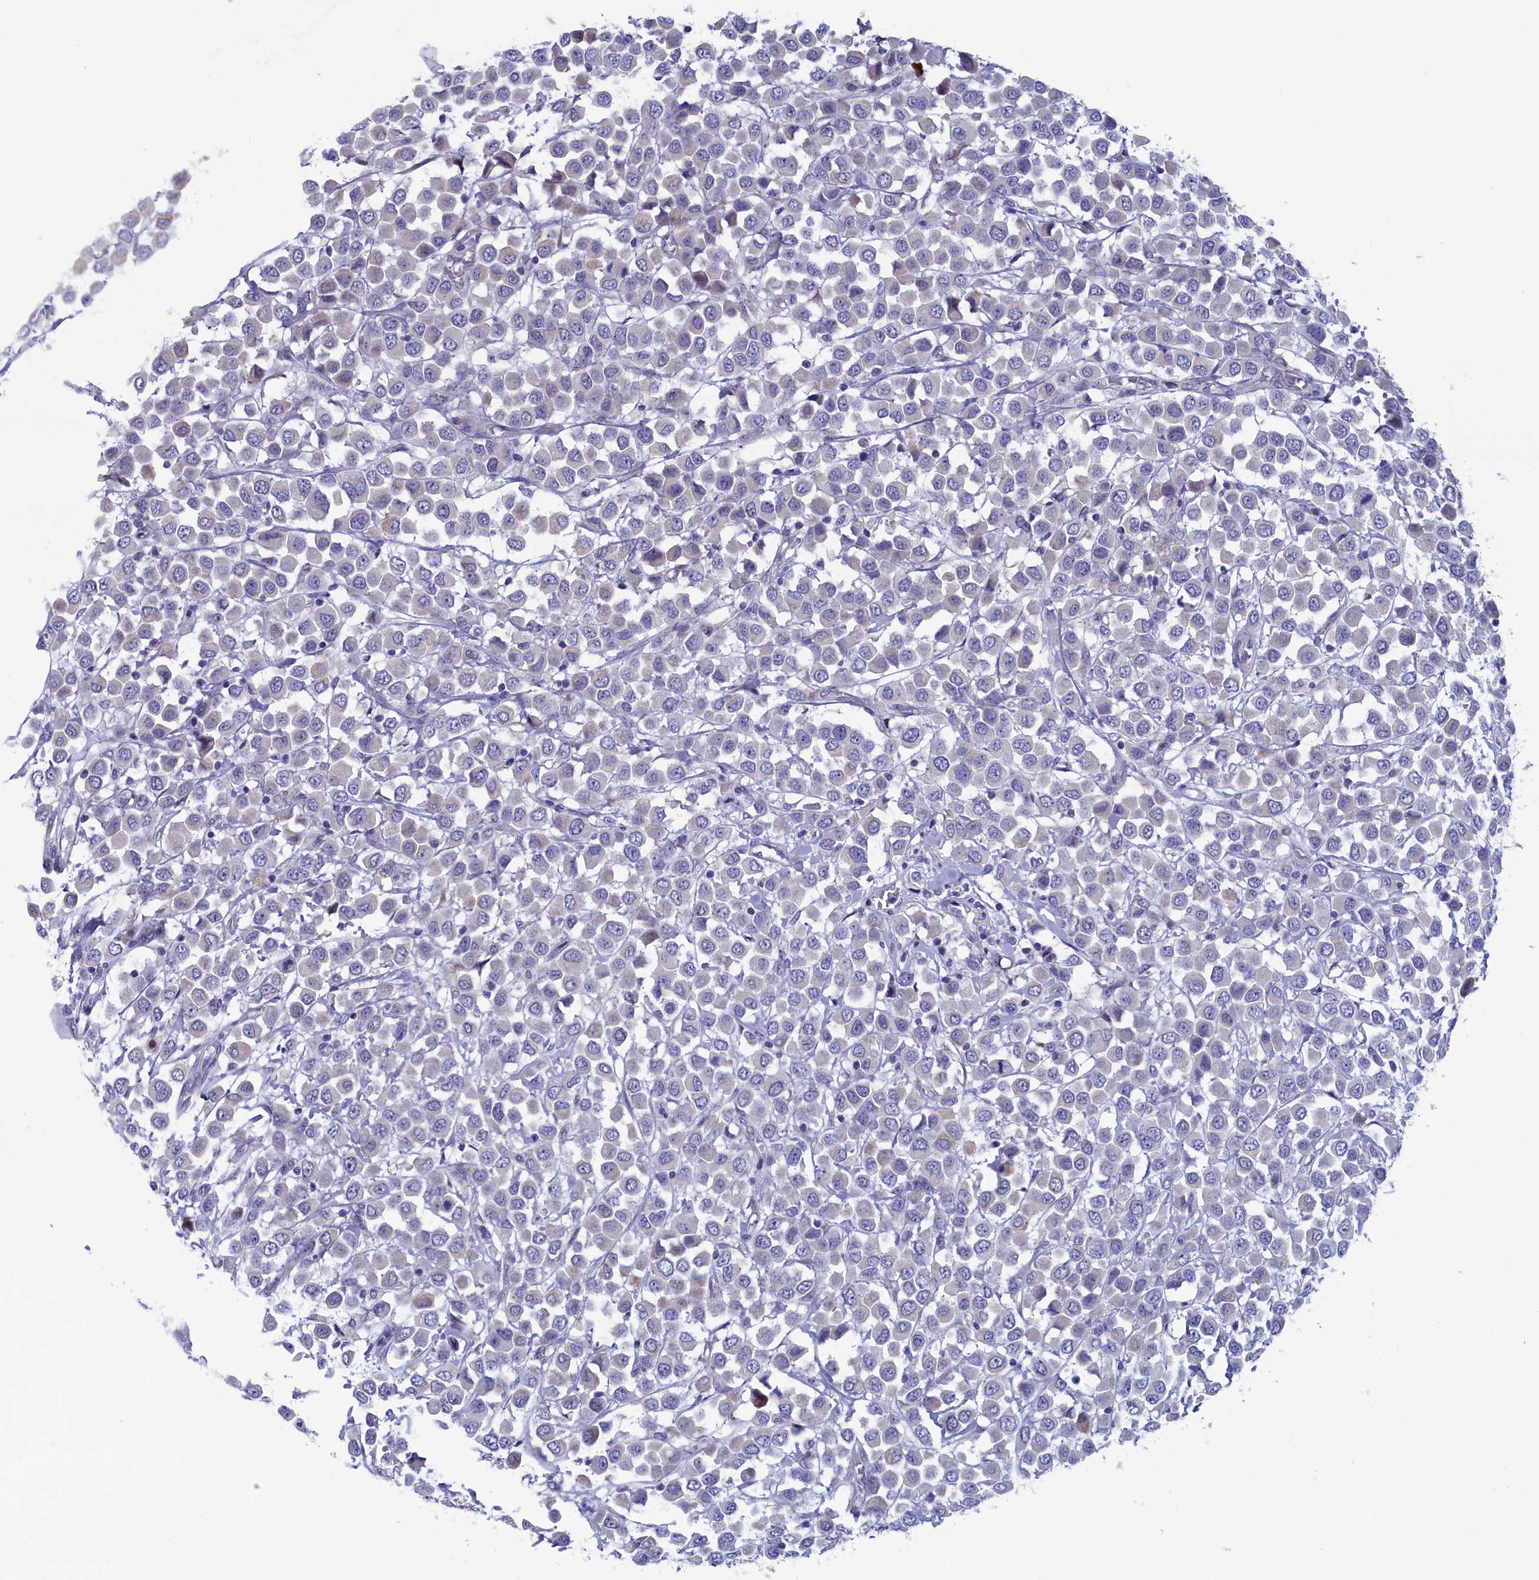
{"staining": {"intensity": "negative", "quantity": "none", "location": "none"}, "tissue": "breast cancer", "cell_type": "Tumor cells", "image_type": "cancer", "snomed": [{"axis": "morphology", "description": "Duct carcinoma"}, {"axis": "topography", "description": "Breast"}], "caption": "This is an immunohistochemistry (IHC) micrograph of breast cancer (infiltrating ductal carcinoma). There is no staining in tumor cells.", "gene": "NIBAN3", "patient": {"sex": "female", "age": 61}}